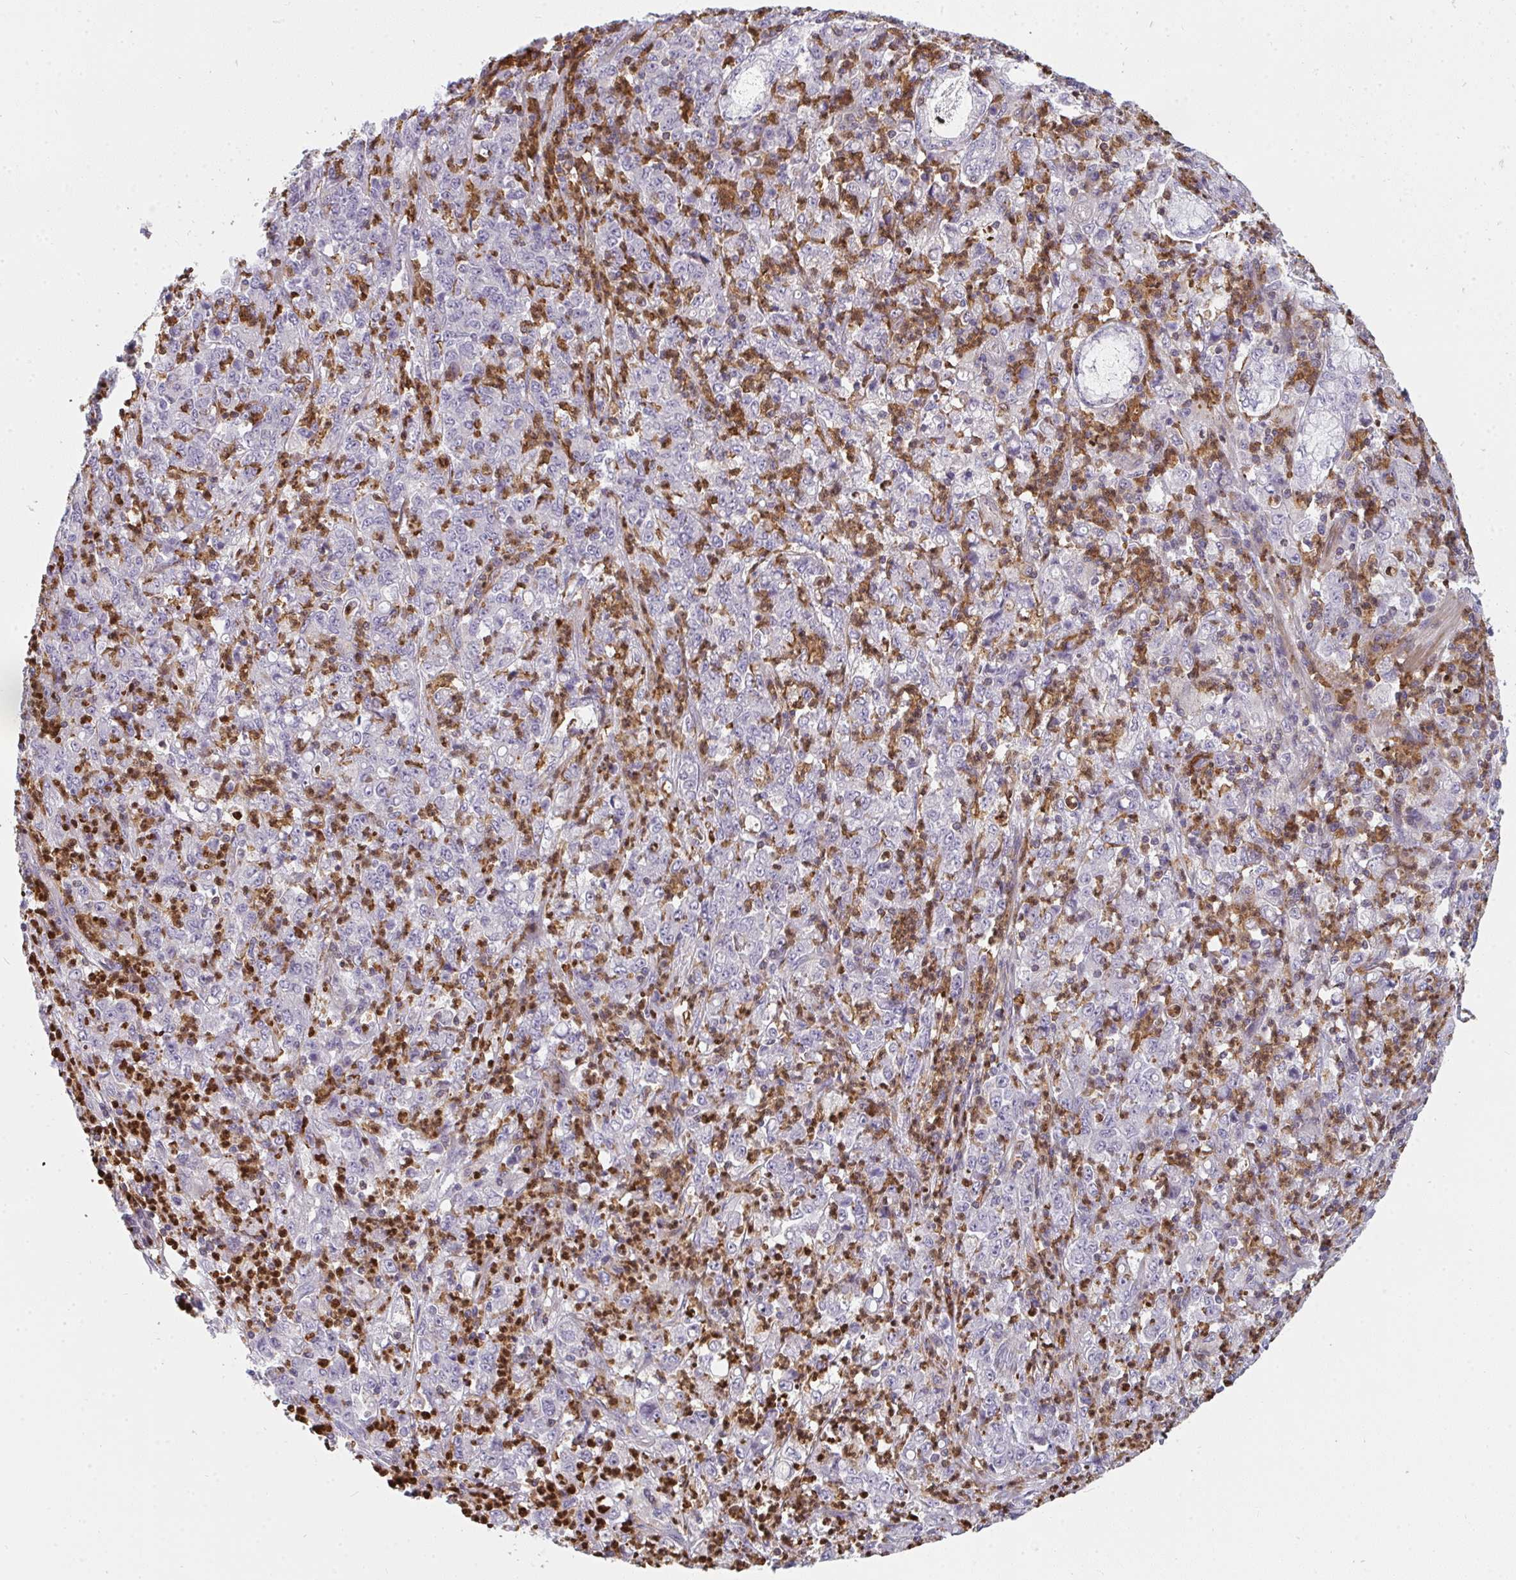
{"staining": {"intensity": "negative", "quantity": "none", "location": "none"}, "tissue": "stomach cancer", "cell_type": "Tumor cells", "image_type": "cancer", "snomed": [{"axis": "morphology", "description": "Adenocarcinoma, NOS"}, {"axis": "topography", "description": "Stomach, lower"}], "caption": "Tumor cells show no significant protein staining in adenocarcinoma (stomach). The staining is performed using DAB (3,3'-diaminobenzidine) brown chromogen with nuclei counter-stained in using hematoxylin.", "gene": "CSF3R", "patient": {"sex": "female", "age": 71}}